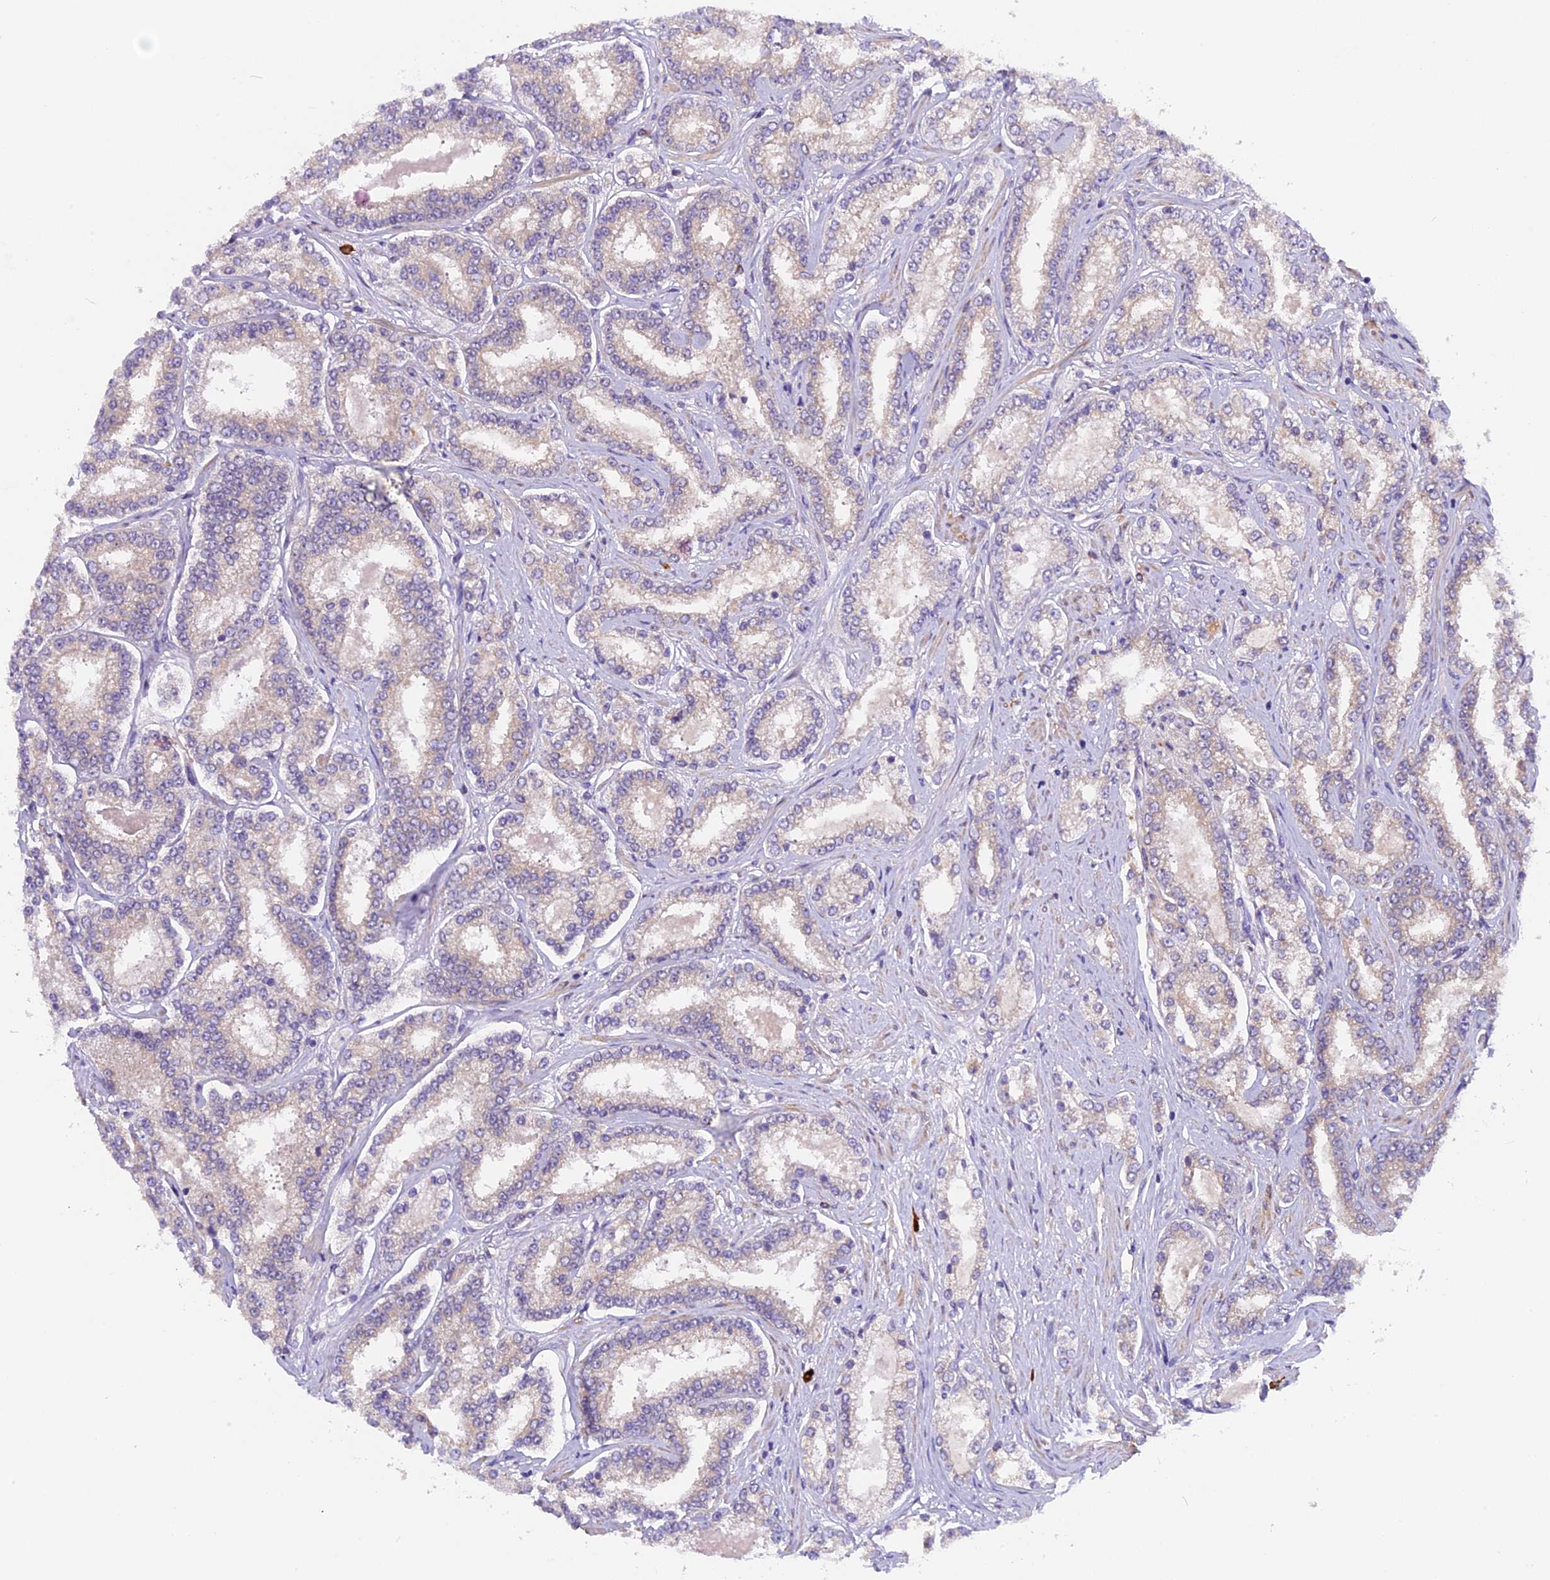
{"staining": {"intensity": "negative", "quantity": "none", "location": "none"}, "tissue": "prostate cancer", "cell_type": "Tumor cells", "image_type": "cancer", "snomed": [{"axis": "morphology", "description": "Normal tissue, NOS"}, {"axis": "morphology", "description": "Adenocarcinoma, High grade"}, {"axis": "topography", "description": "Prostate"}], "caption": "This is an immunohistochemistry photomicrograph of prostate adenocarcinoma (high-grade). There is no positivity in tumor cells.", "gene": "CCDC9B", "patient": {"sex": "male", "age": 83}}